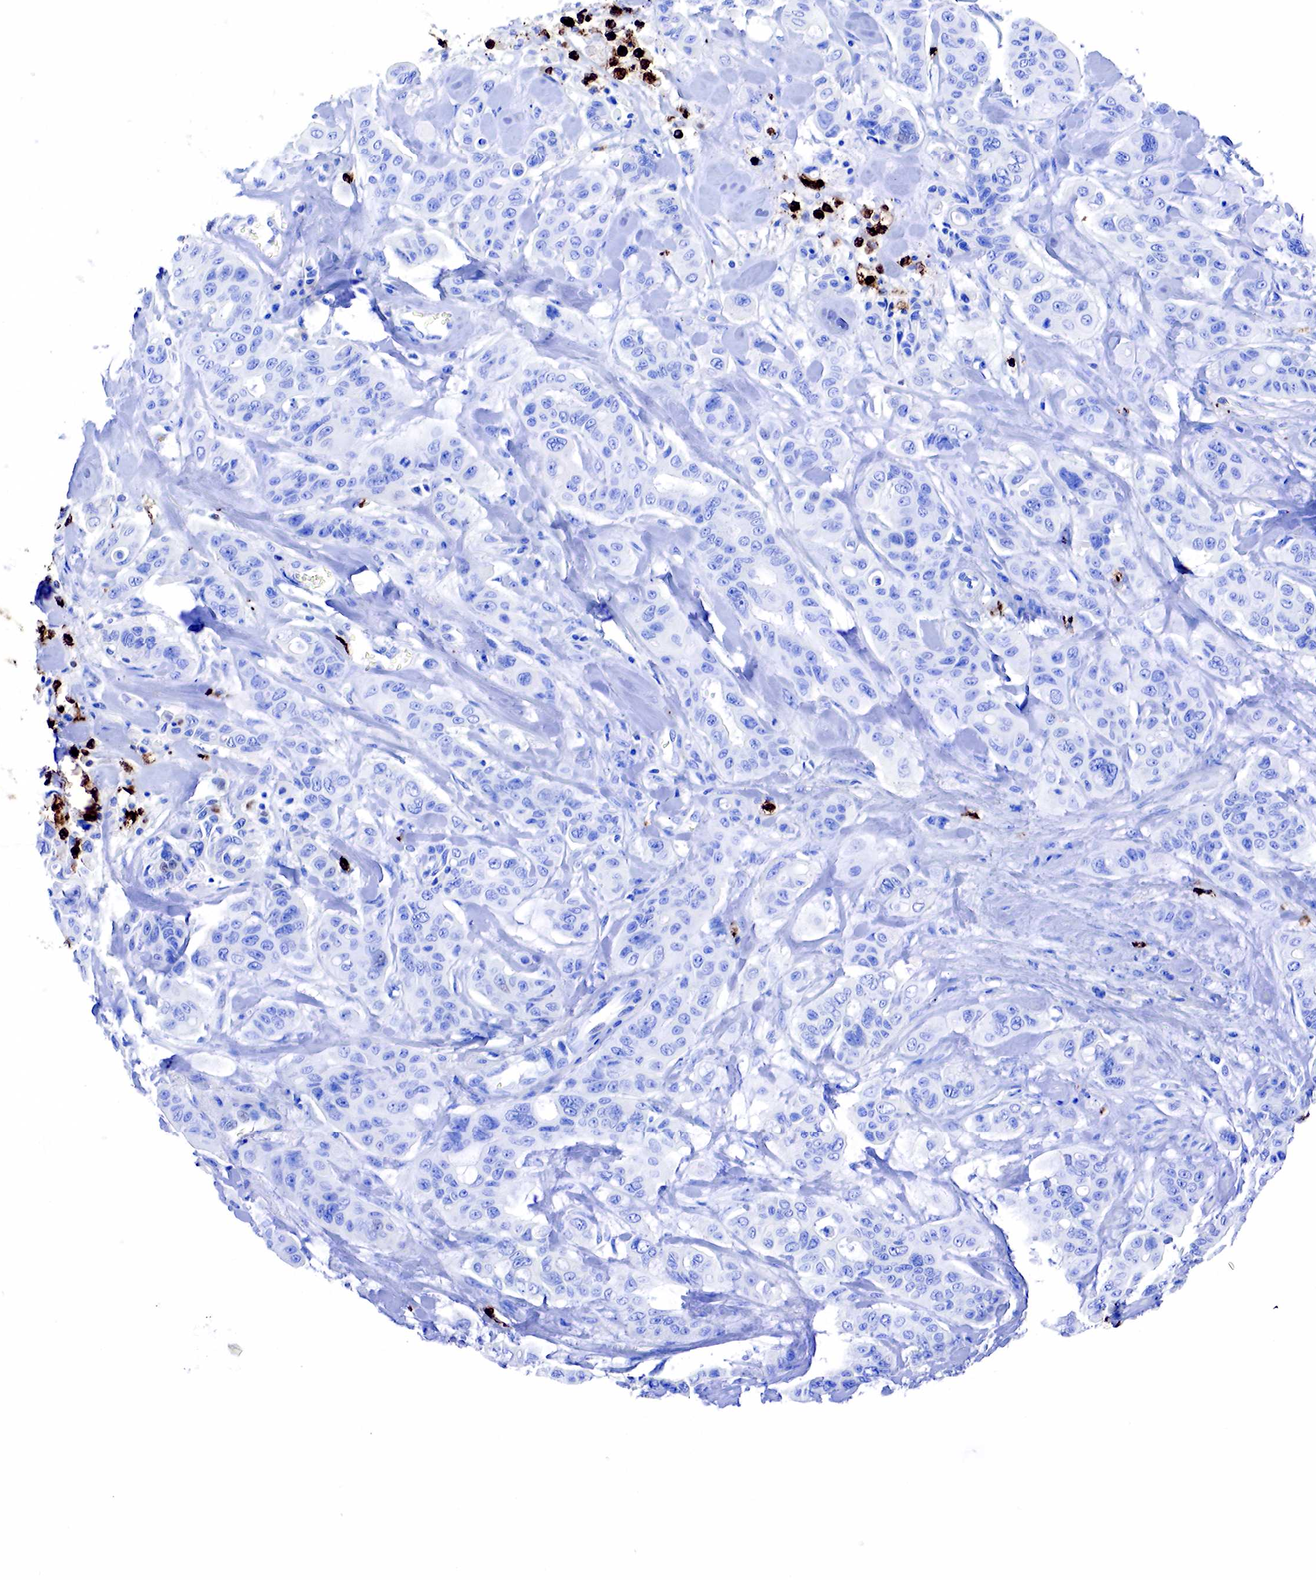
{"staining": {"intensity": "negative", "quantity": "none", "location": "none"}, "tissue": "colorectal cancer", "cell_type": "Tumor cells", "image_type": "cancer", "snomed": [{"axis": "morphology", "description": "Adenocarcinoma, NOS"}, {"axis": "topography", "description": "Colon"}], "caption": "Immunohistochemical staining of colorectal cancer (adenocarcinoma) reveals no significant expression in tumor cells.", "gene": "FUT4", "patient": {"sex": "female", "age": 70}}